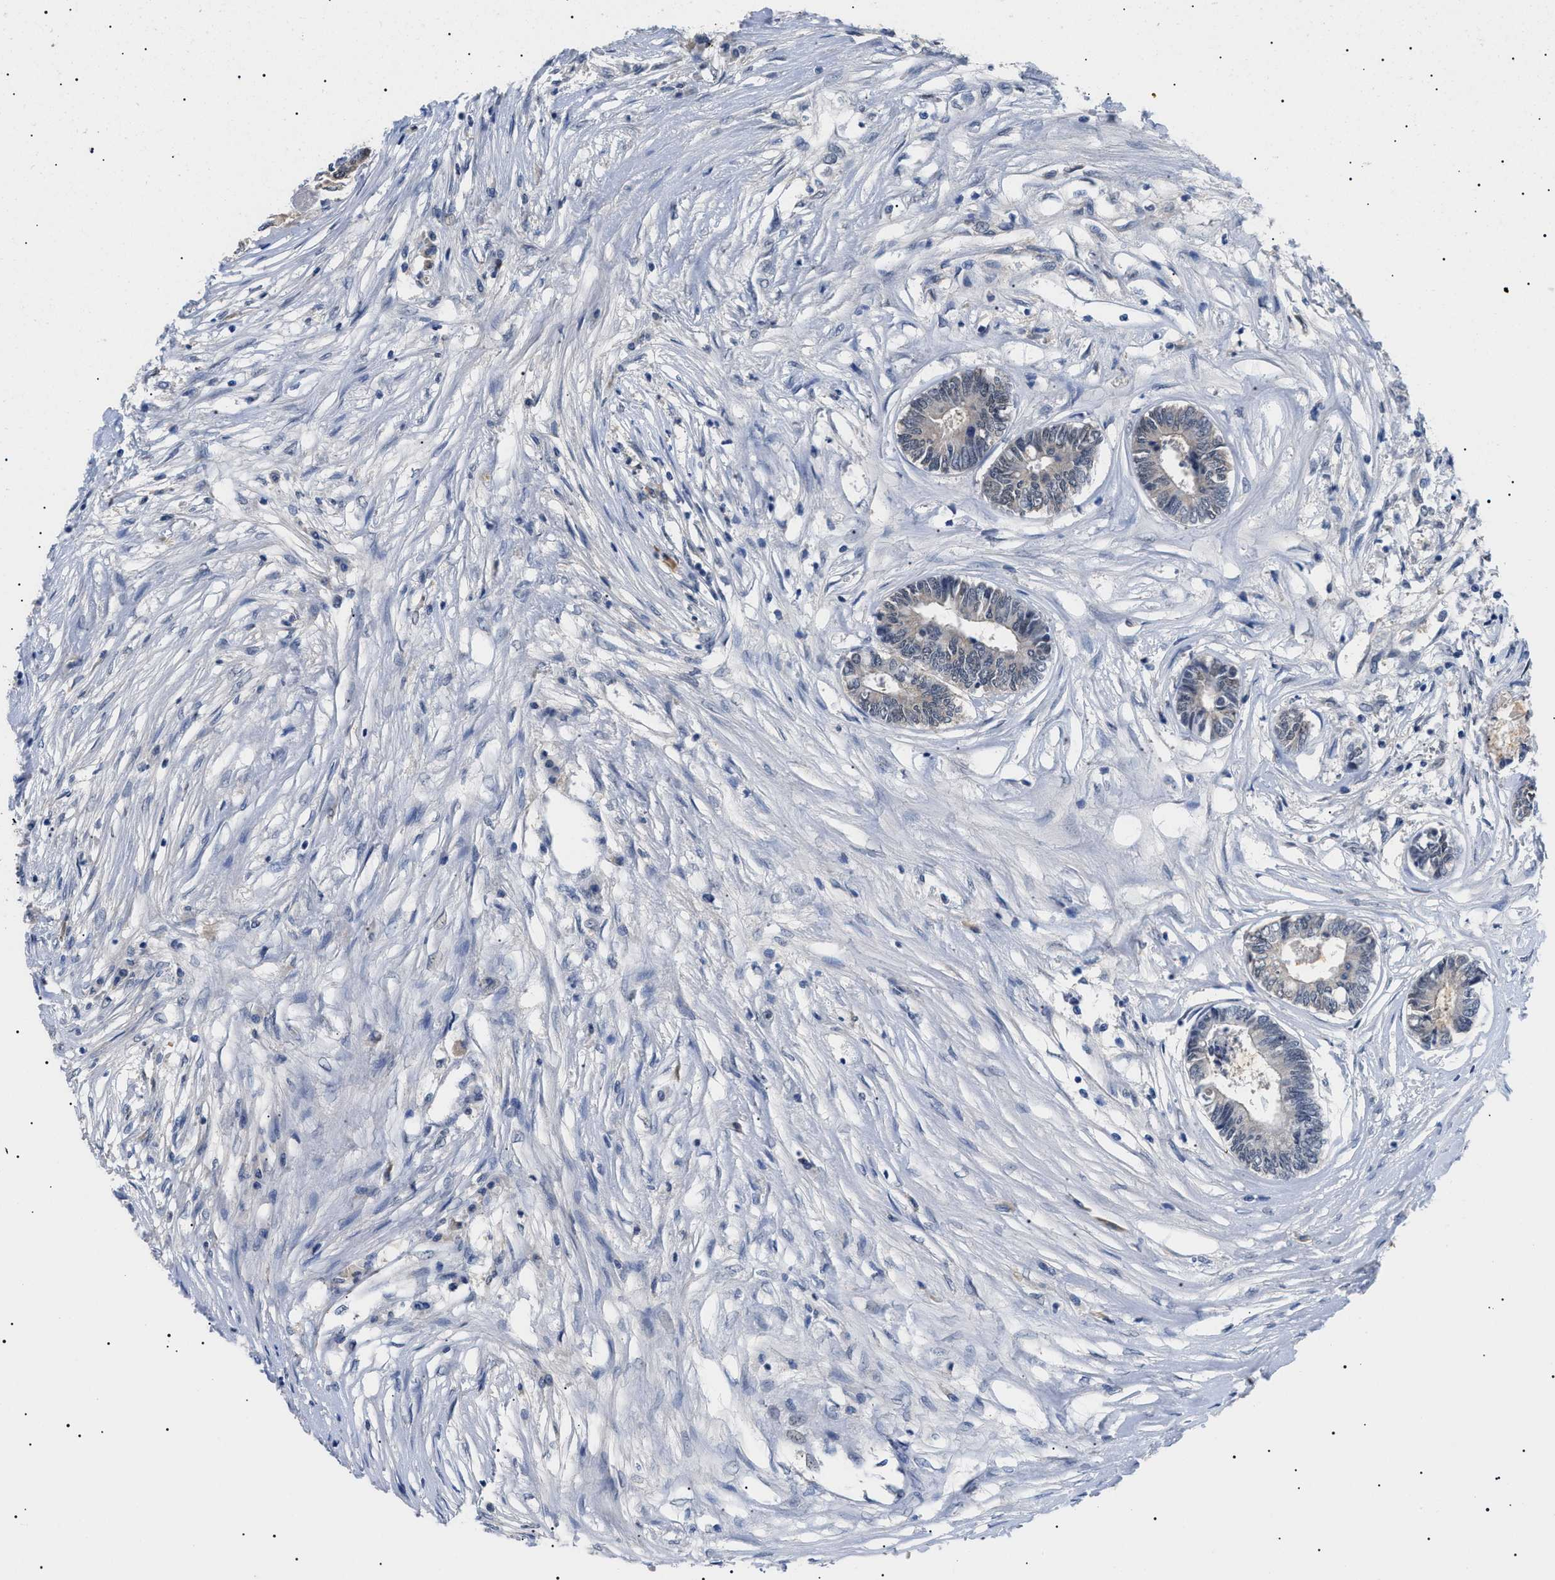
{"staining": {"intensity": "negative", "quantity": "none", "location": "none"}, "tissue": "colorectal cancer", "cell_type": "Tumor cells", "image_type": "cancer", "snomed": [{"axis": "morphology", "description": "Adenocarcinoma, NOS"}, {"axis": "topography", "description": "Rectum"}], "caption": "This is a micrograph of immunohistochemistry (IHC) staining of colorectal cancer (adenocarcinoma), which shows no positivity in tumor cells.", "gene": "PRRT2", "patient": {"sex": "male", "age": 63}}